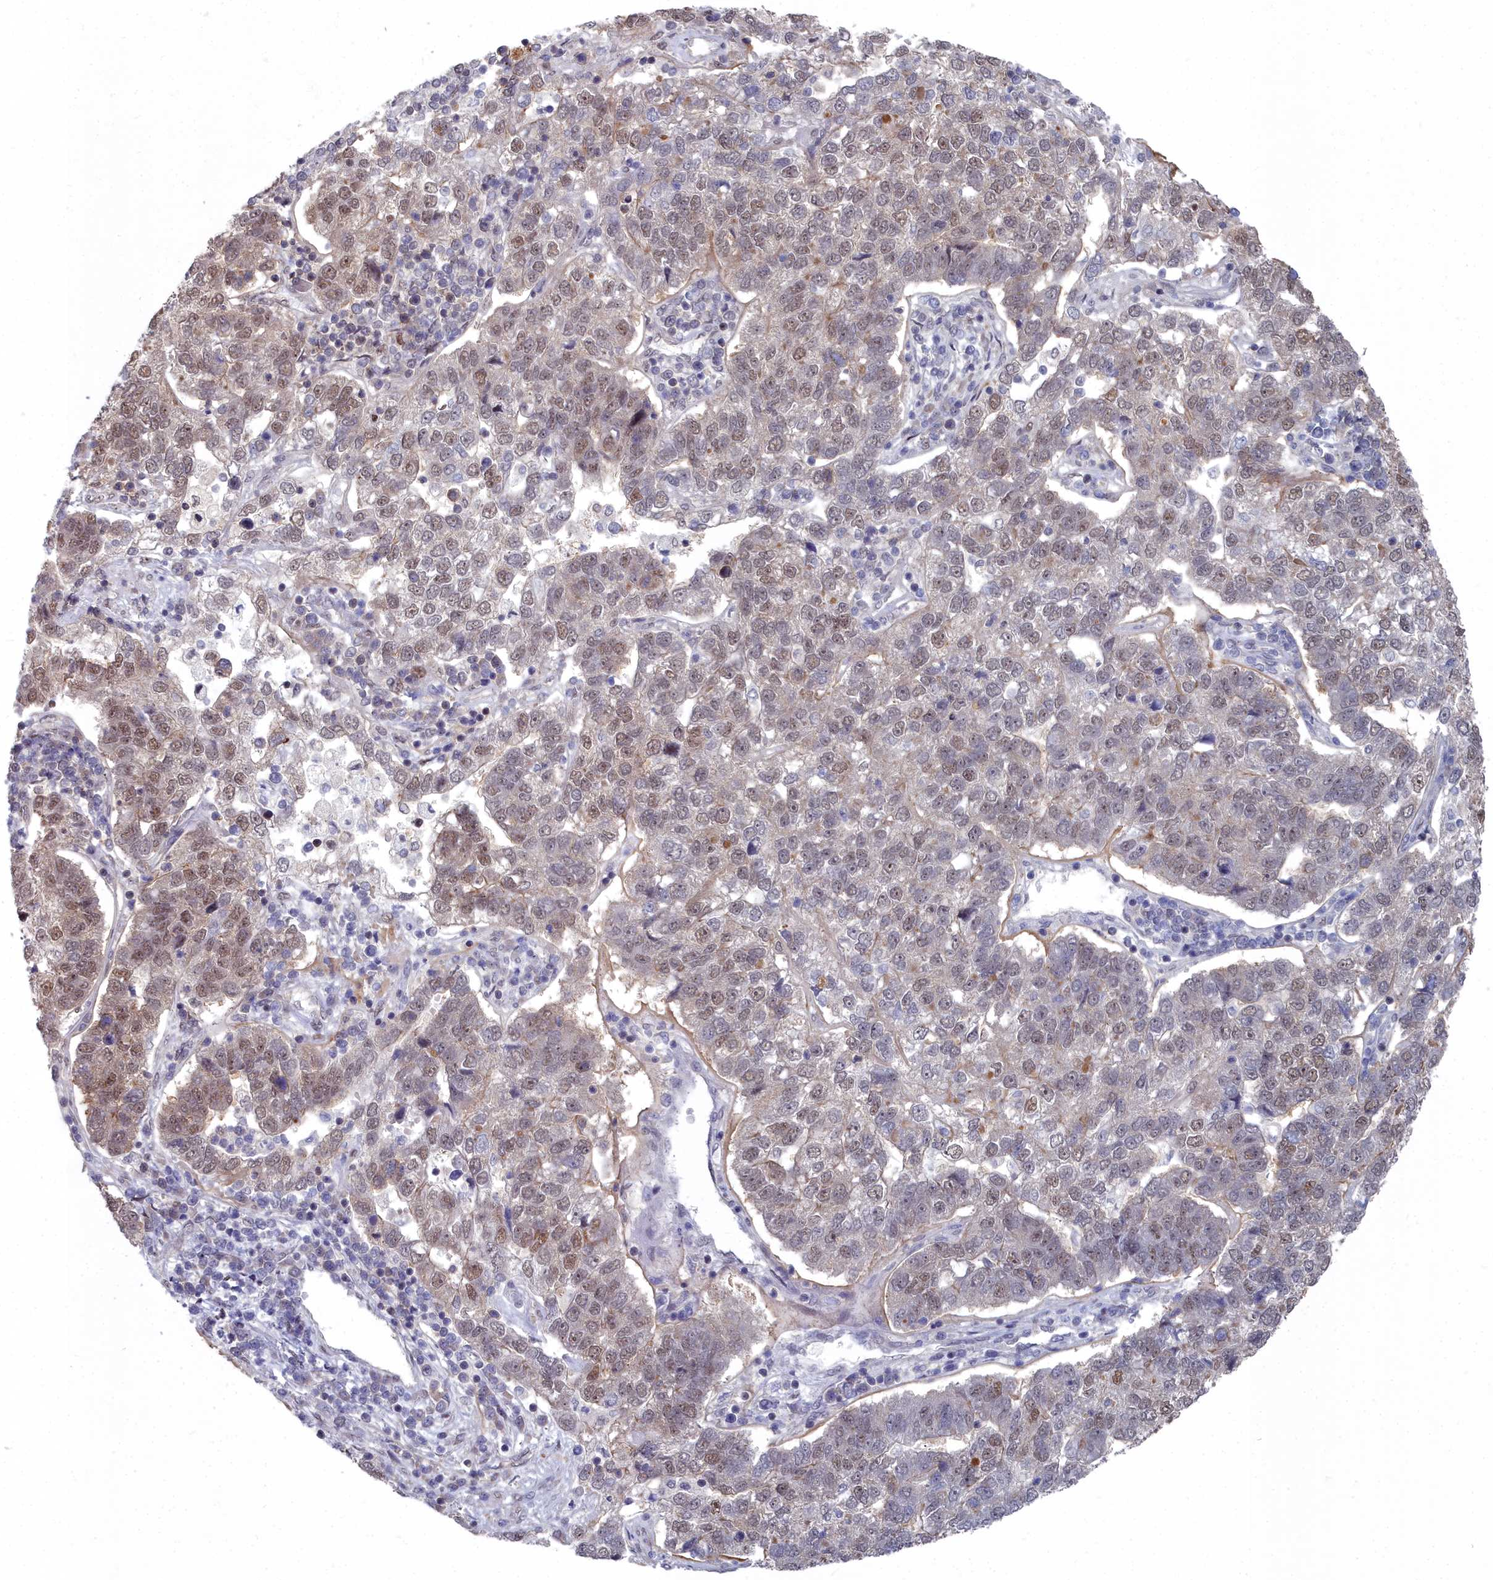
{"staining": {"intensity": "moderate", "quantity": "<25%", "location": "nuclear"}, "tissue": "pancreatic cancer", "cell_type": "Tumor cells", "image_type": "cancer", "snomed": [{"axis": "morphology", "description": "Adenocarcinoma, NOS"}, {"axis": "topography", "description": "Pancreas"}], "caption": "Immunohistochemical staining of pancreatic cancer (adenocarcinoma) displays moderate nuclear protein positivity in approximately <25% of tumor cells.", "gene": "RPS27A", "patient": {"sex": "female", "age": 61}}